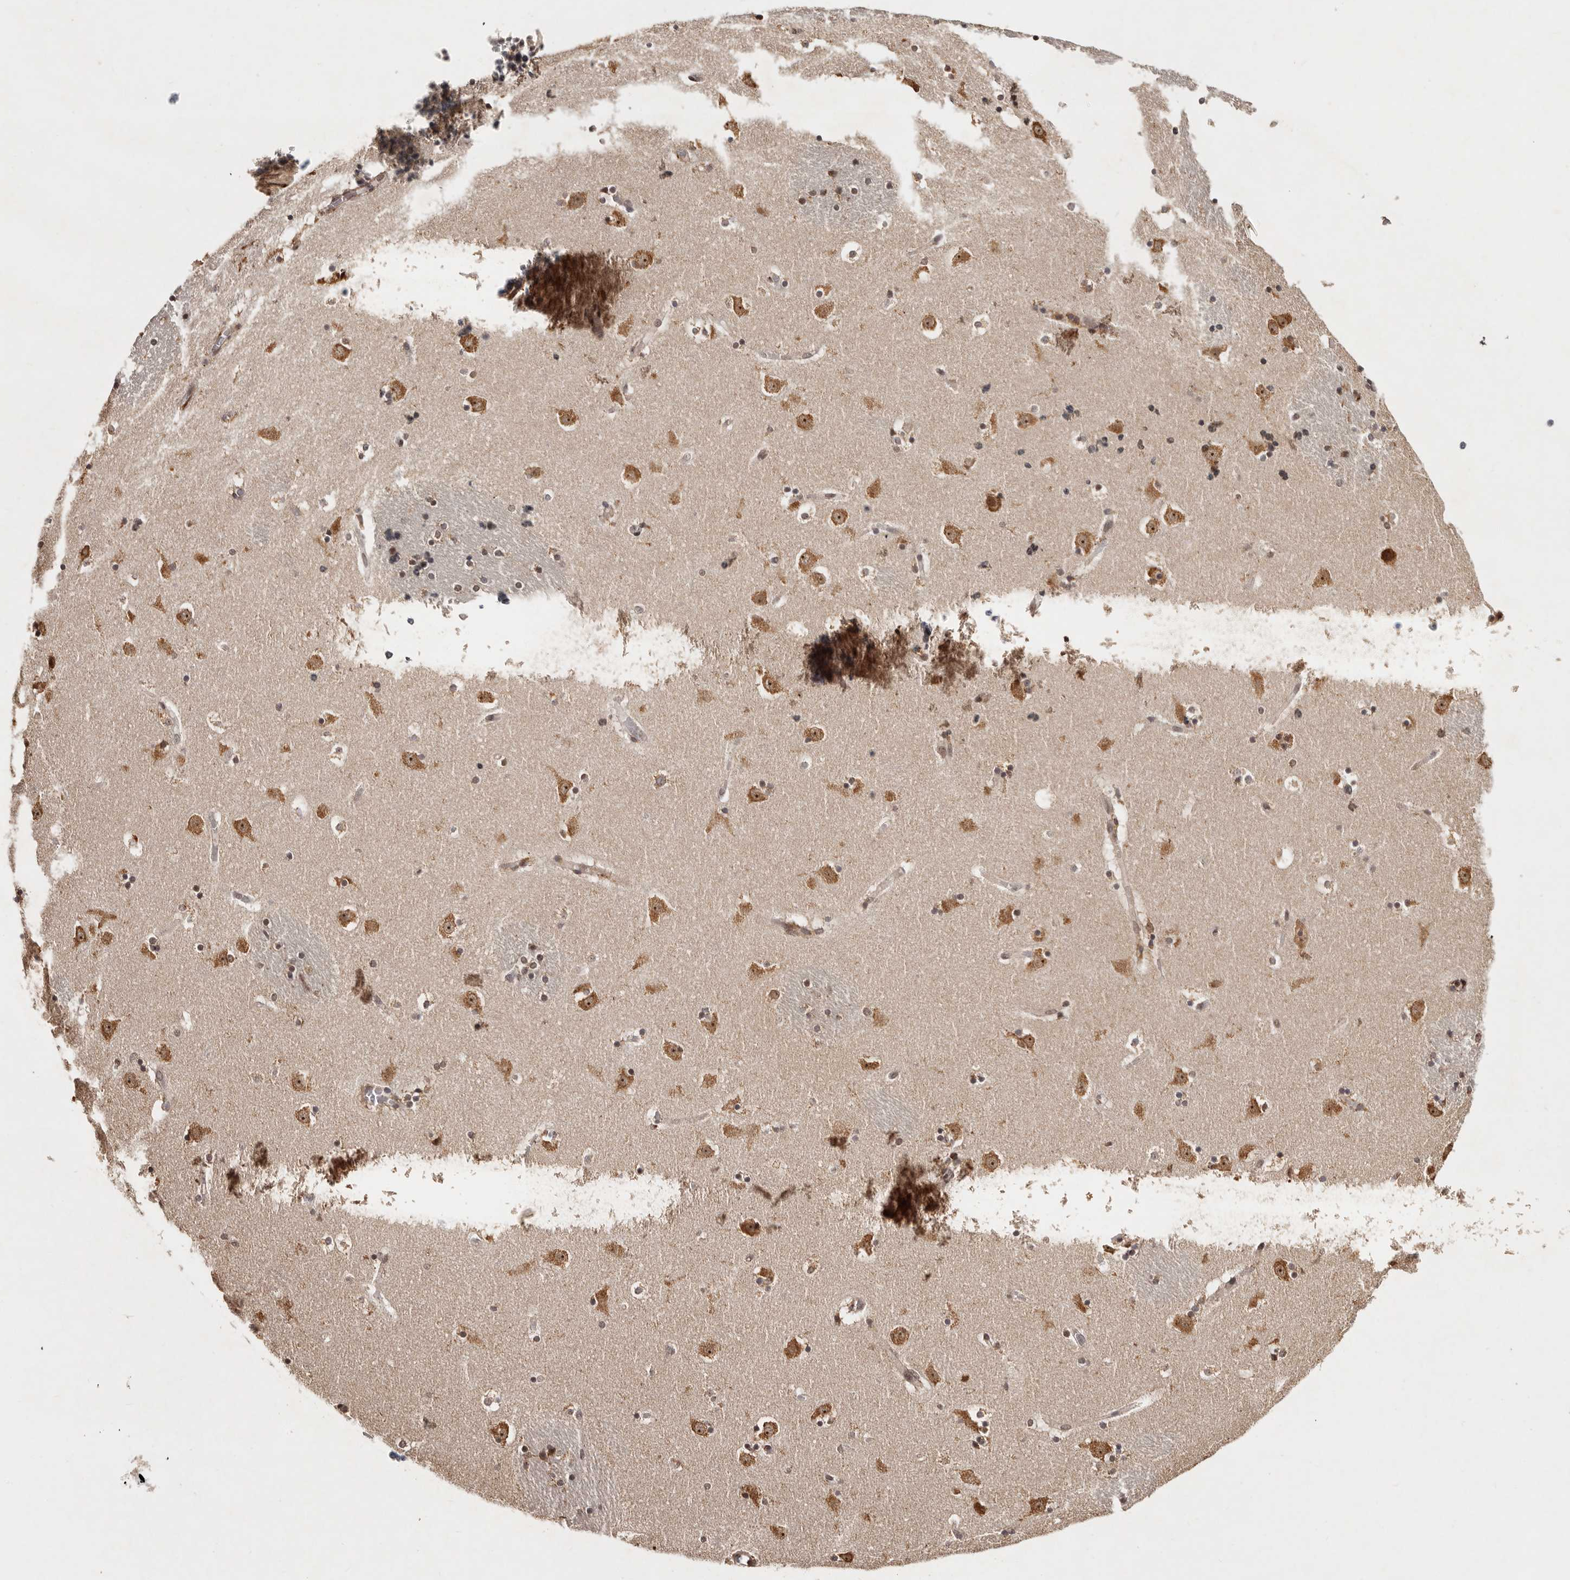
{"staining": {"intensity": "weak", "quantity": "25%-75%", "location": "nuclear"}, "tissue": "caudate", "cell_type": "Glial cells", "image_type": "normal", "snomed": [{"axis": "morphology", "description": "Normal tissue, NOS"}, {"axis": "topography", "description": "Lateral ventricle wall"}], "caption": "A brown stain labels weak nuclear staining of a protein in glial cells of normal caudate. Ihc stains the protein of interest in brown and the nuclei are stained blue.", "gene": "ZNF83", "patient": {"sex": "male", "age": 45}}